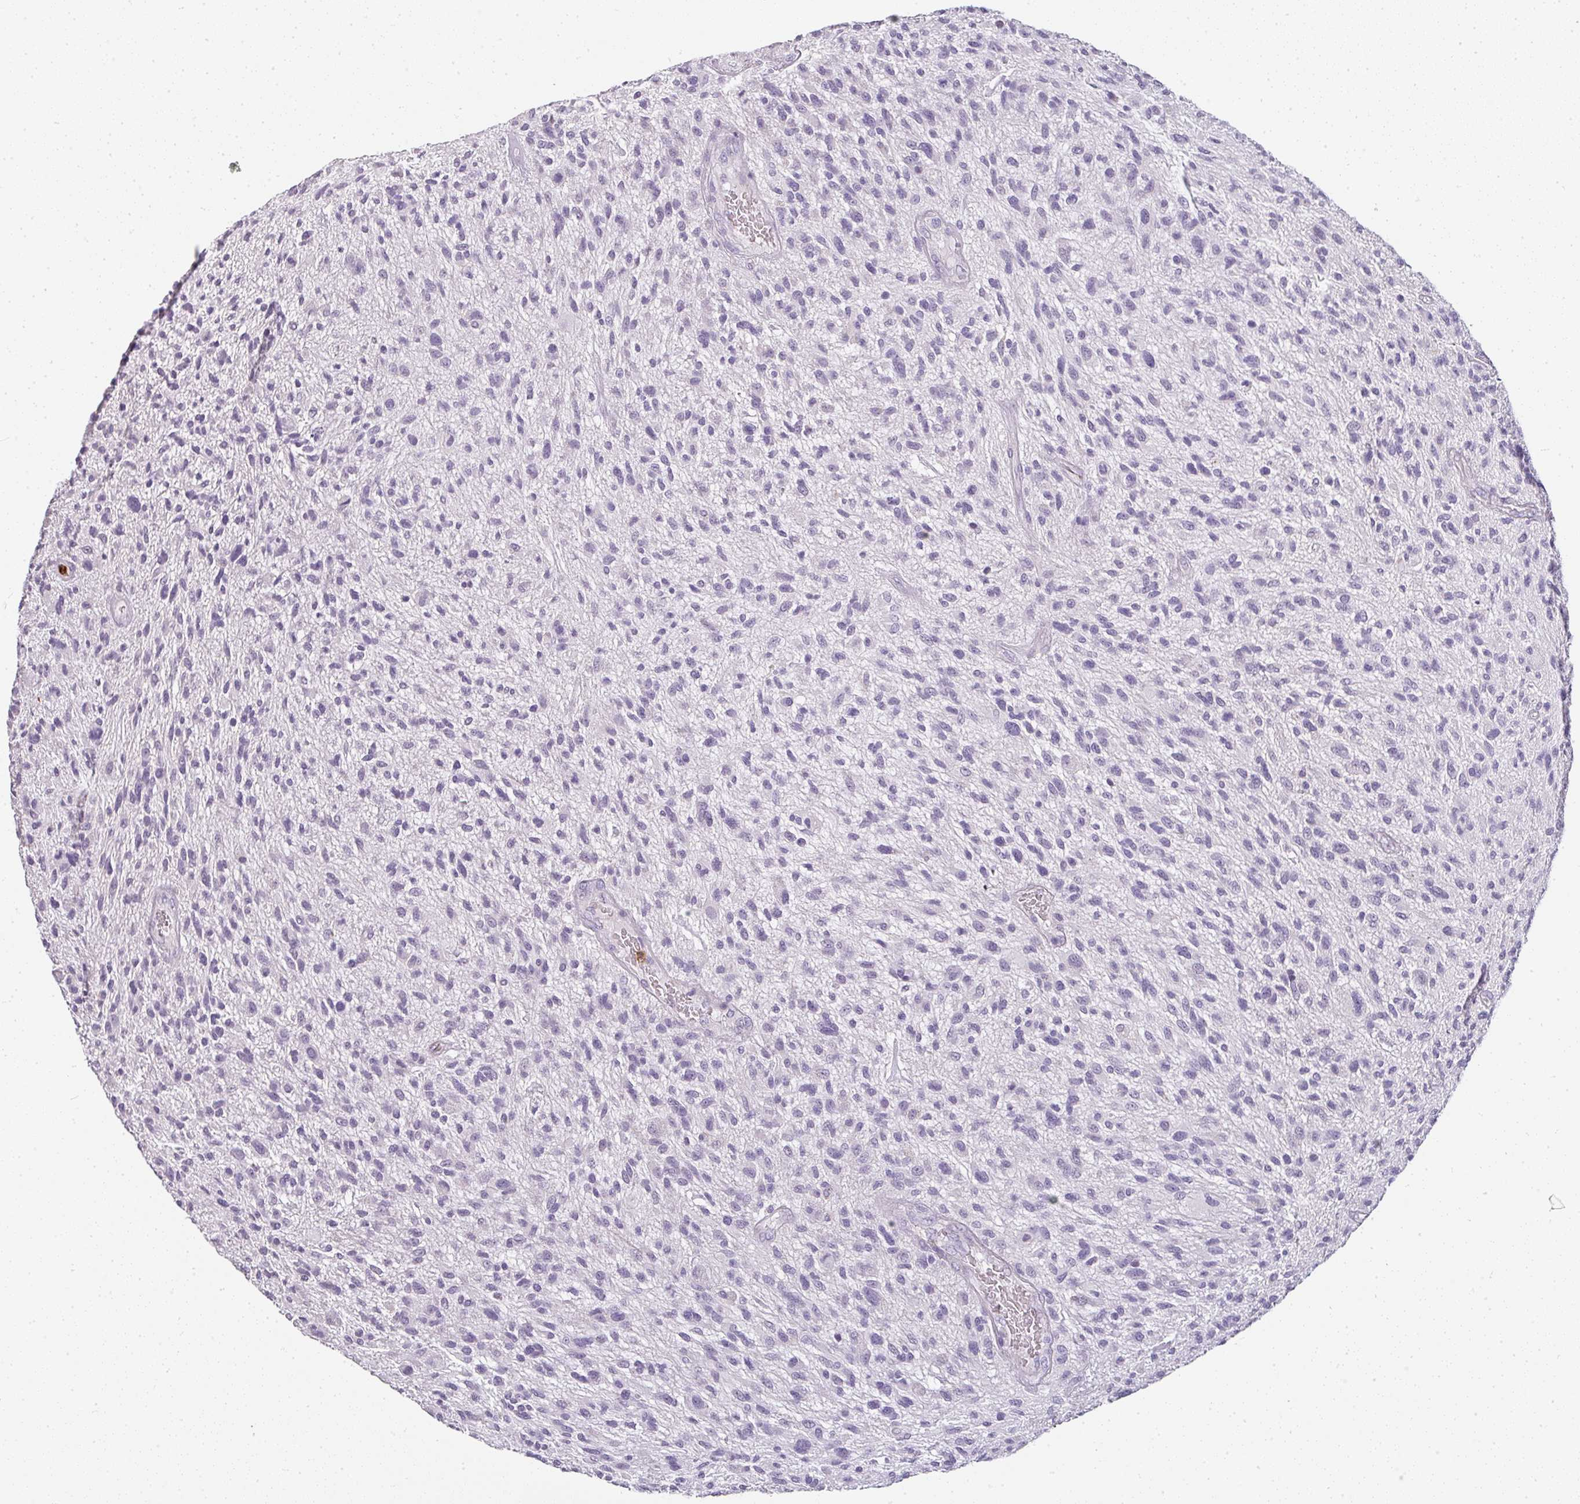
{"staining": {"intensity": "negative", "quantity": "none", "location": "none"}, "tissue": "glioma", "cell_type": "Tumor cells", "image_type": "cancer", "snomed": [{"axis": "morphology", "description": "Glioma, malignant, High grade"}, {"axis": "topography", "description": "Brain"}], "caption": "An IHC micrograph of malignant glioma (high-grade) is shown. There is no staining in tumor cells of malignant glioma (high-grade).", "gene": "CAMP", "patient": {"sex": "male", "age": 47}}